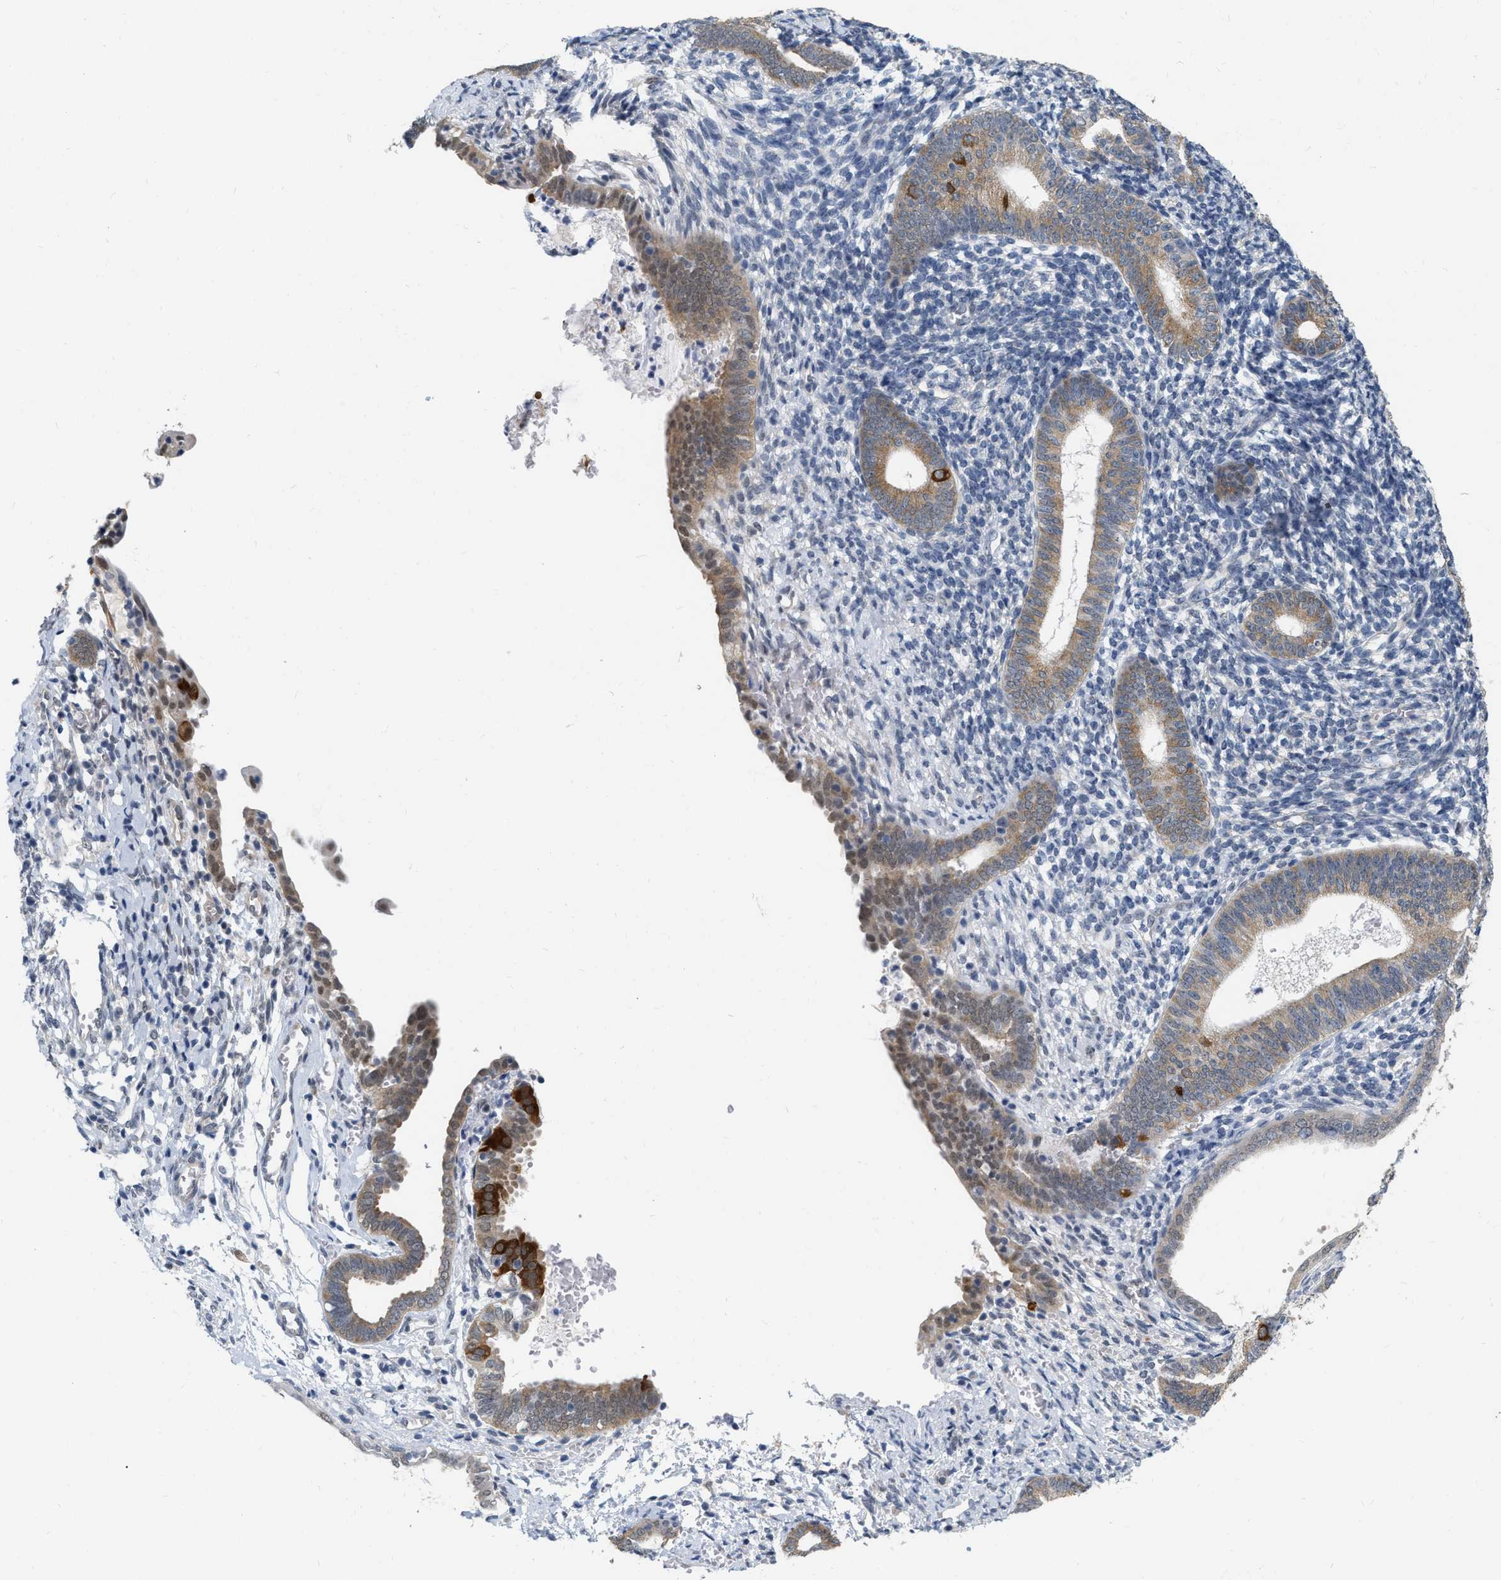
{"staining": {"intensity": "negative", "quantity": "none", "location": "none"}, "tissue": "endometrium", "cell_type": "Cells in endometrial stroma", "image_type": "normal", "snomed": [{"axis": "morphology", "description": "Normal tissue, NOS"}, {"axis": "morphology", "description": "Adenocarcinoma, NOS"}, {"axis": "topography", "description": "Endometrium"}], "caption": "A histopathology image of human endometrium is negative for staining in cells in endometrial stroma. Nuclei are stained in blue.", "gene": "RUVBL1", "patient": {"sex": "female", "age": 57}}